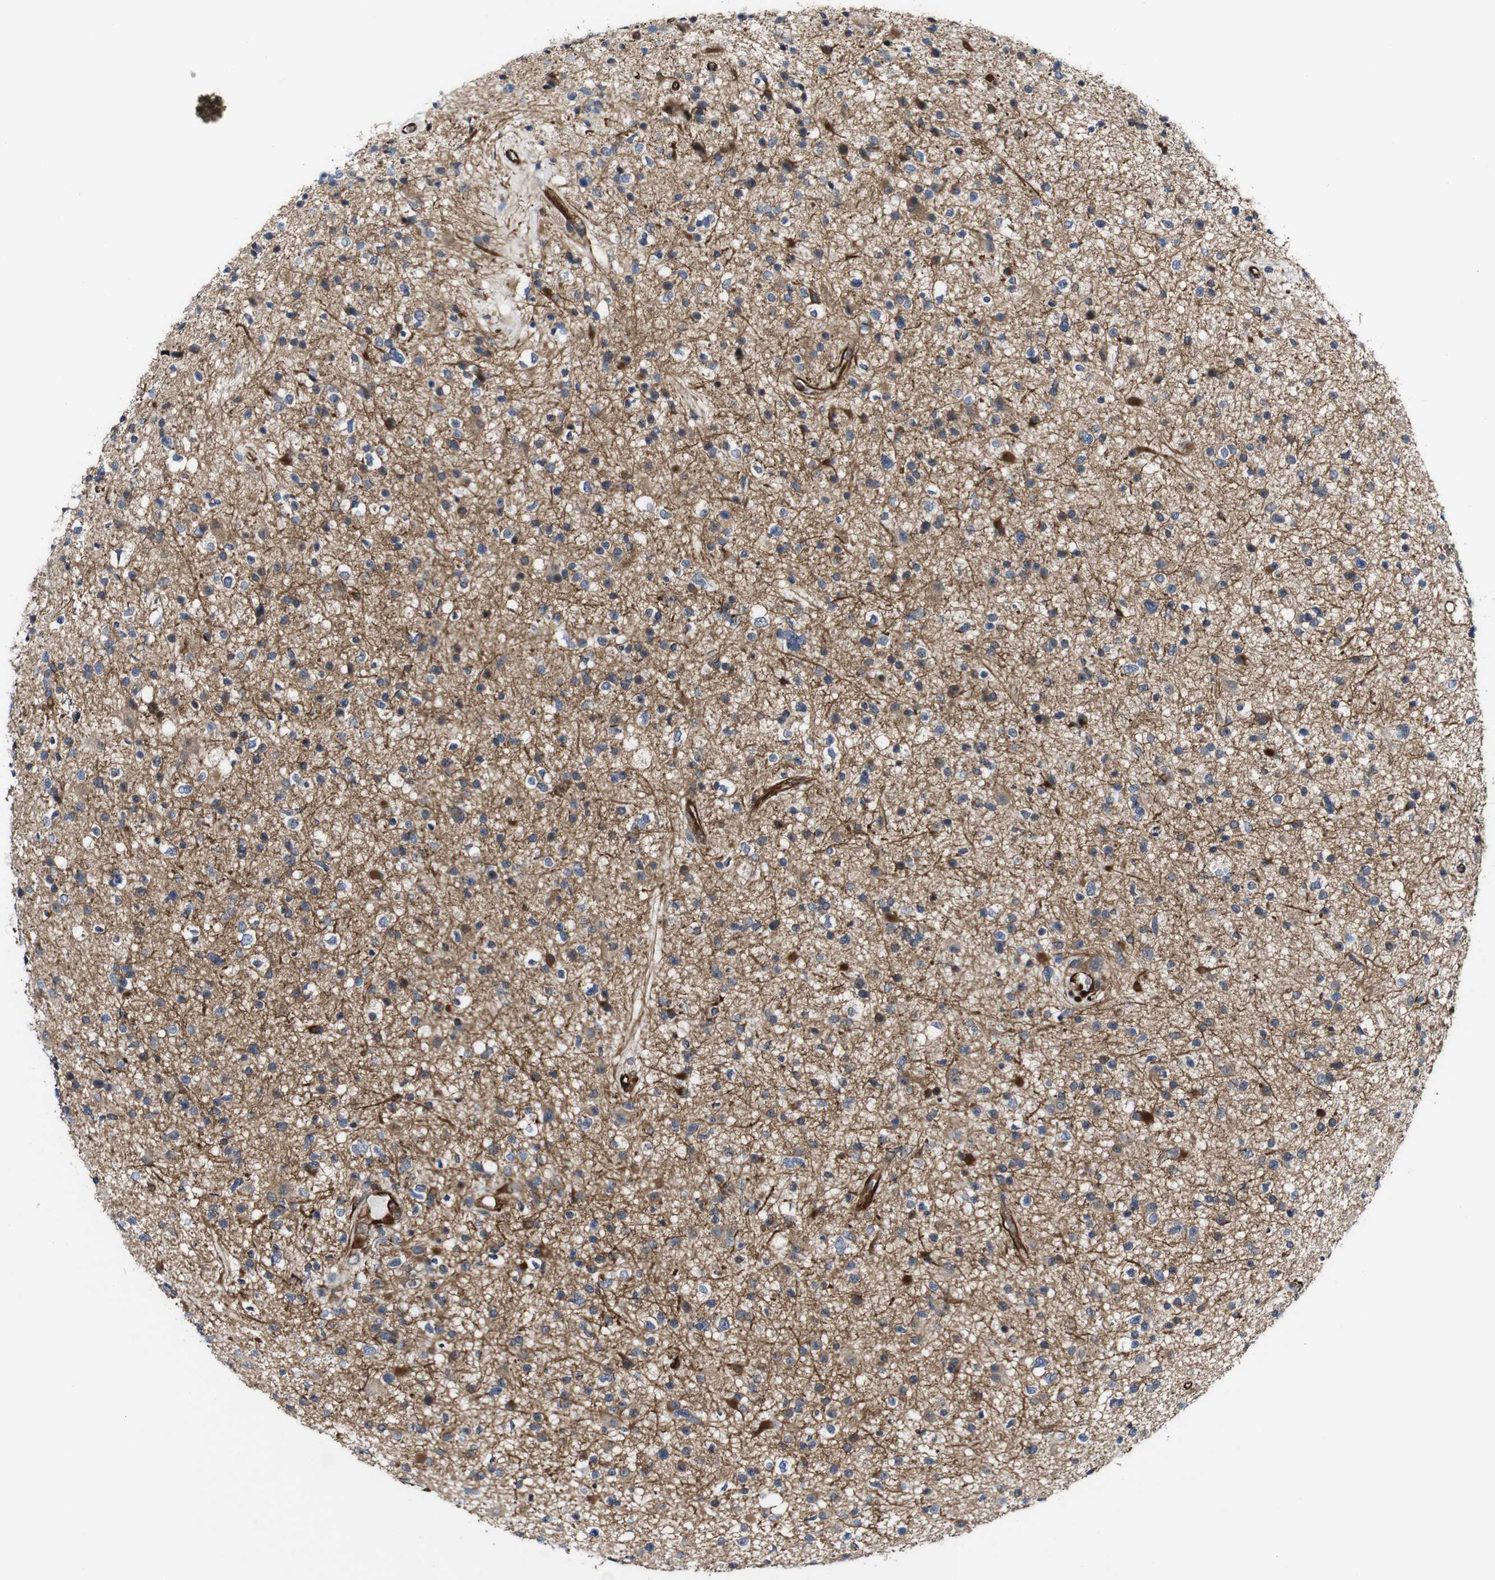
{"staining": {"intensity": "negative", "quantity": "none", "location": "none"}, "tissue": "glioma", "cell_type": "Tumor cells", "image_type": "cancer", "snomed": [{"axis": "morphology", "description": "Glioma, malignant, High grade"}, {"axis": "topography", "description": "Brain"}], "caption": "Human glioma stained for a protein using IHC demonstrates no positivity in tumor cells.", "gene": "JAK2", "patient": {"sex": "male", "age": 33}}